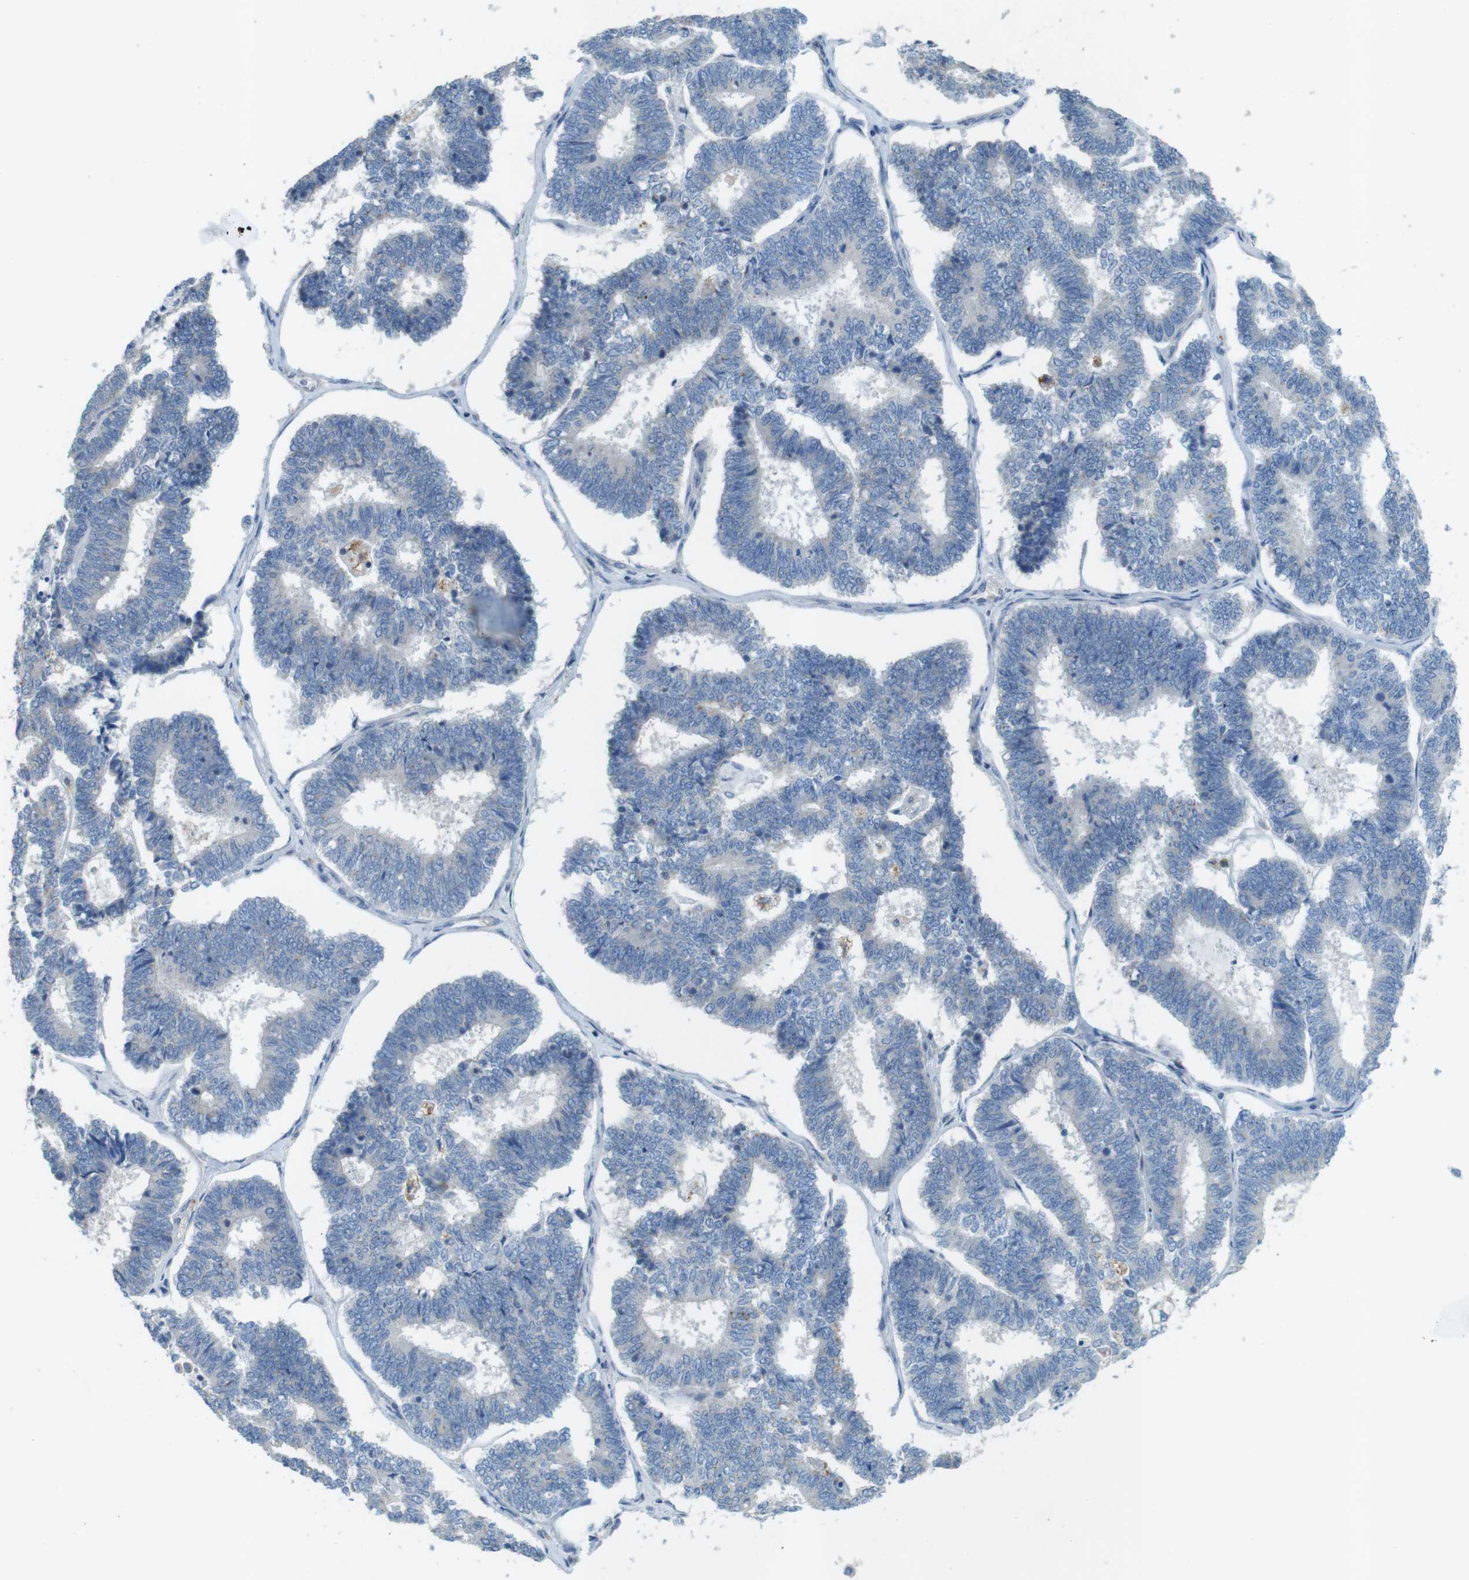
{"staining": {"intensity": "negative", "quantity": "none", "location": "none"}, "tissue": "endometrial cancer", "cell_type": "Tumor cells", "image_type": "cancer", "snomed": [{"axis": "morphology", "description": "Adenocarcinoma, NOS"}, {"axis": "topography", "description": "Endometrium"}], "caption": "Adenocarcinoma (endometrial) stained for a protein using immunohistochemistry (IHC) shows no staining tumor cells.", "gene": "TYW1", "patient": {"sex": "female", "age": 70}}